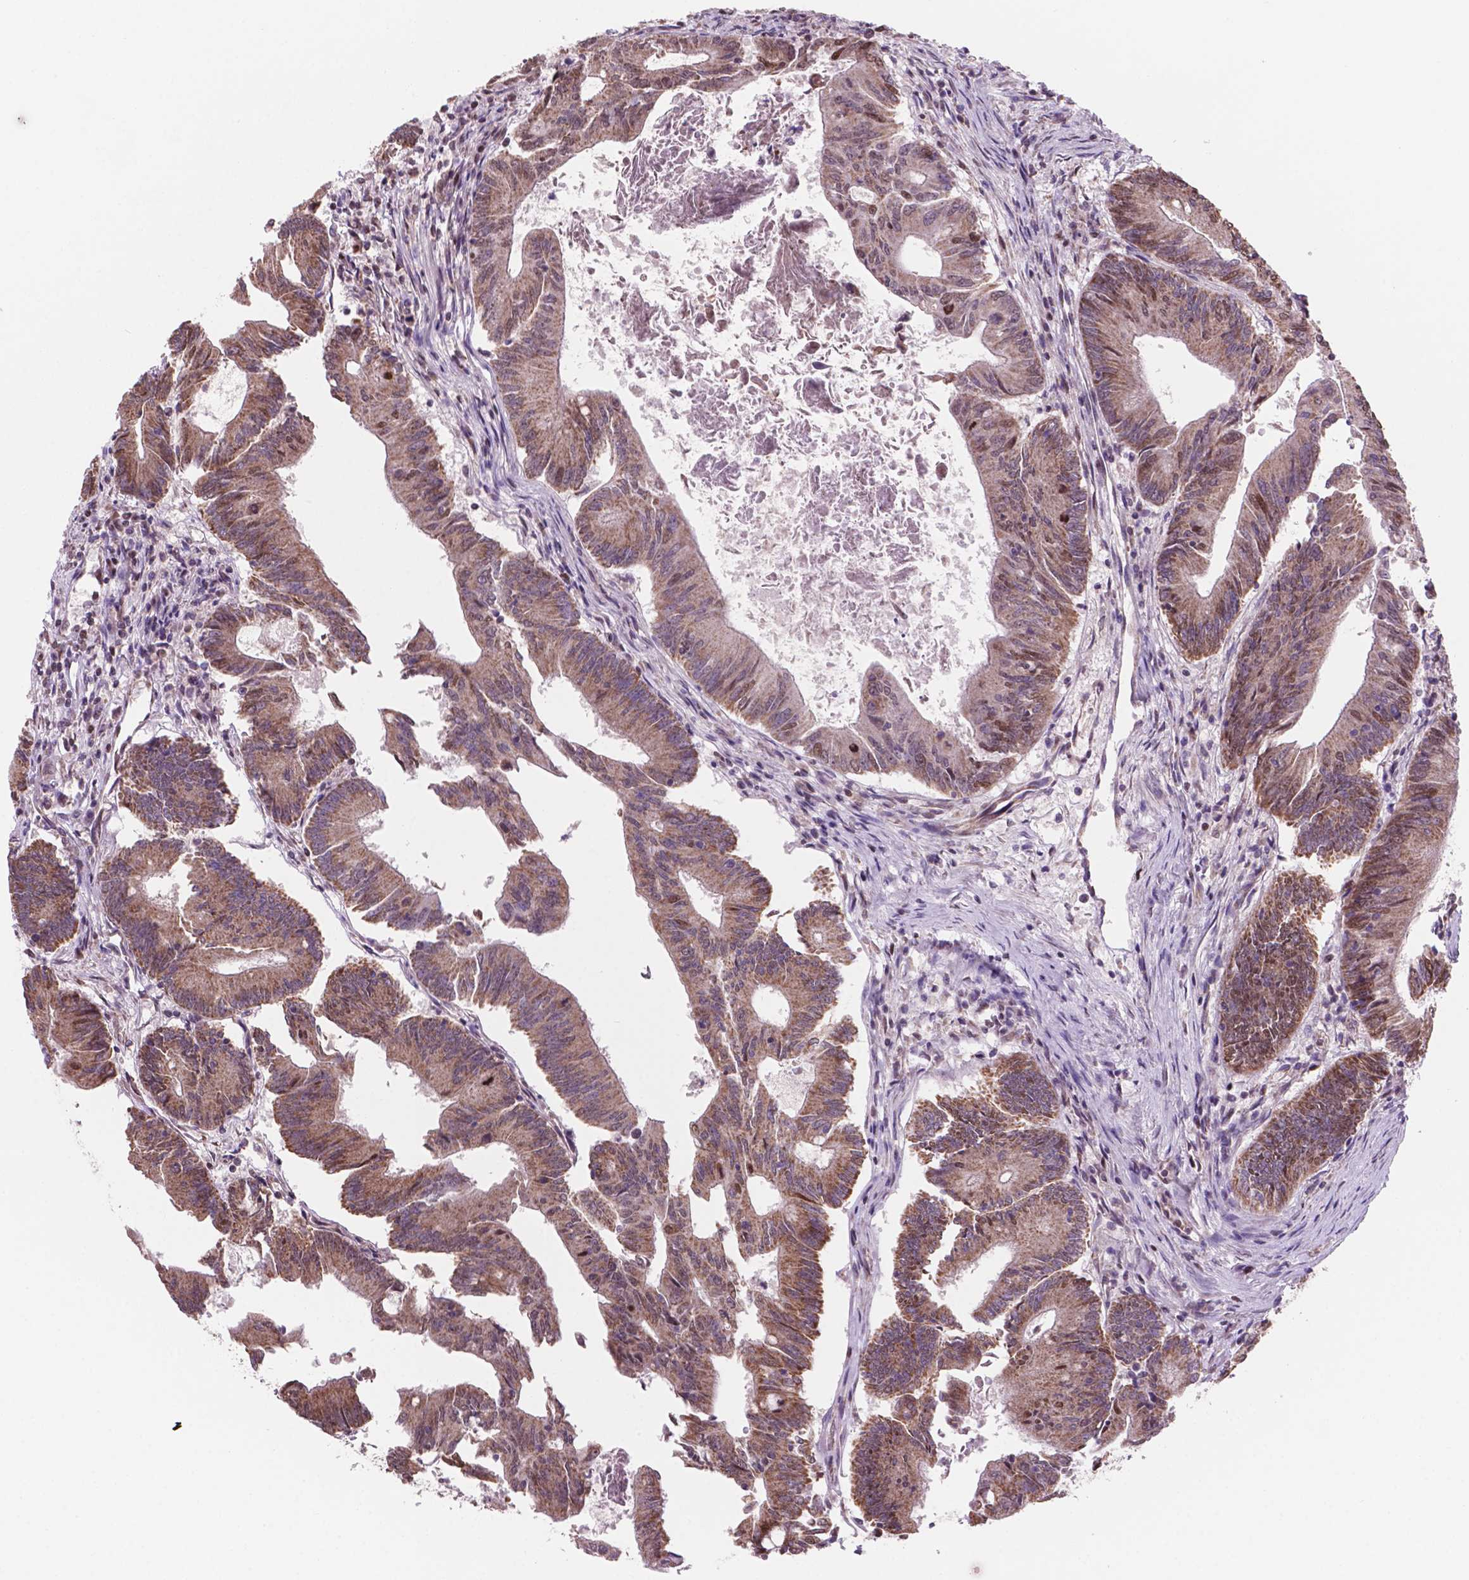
{"staining": {"intensity": "moderate", "quantity": ">75%", "location": "cytoplasmic/membranous"}, "tissue": "colorectal cancer", "cell_type": "Tumor cells", "image_type": "cancer", "snomed": [{"axis": "morphology", "description": "Adenocarcinoma, NOS"}, {"axis": "topography", "description": "Colon"}], "caption": "Human adenocarcinoma (colorectal) stained with a brown dye reveals moderate cytoplasmic/membranous positive expression in approximately >75% of tumor cells.", "gene": "NDUFA10", "patient": {"sex": "female", "age": 70}}